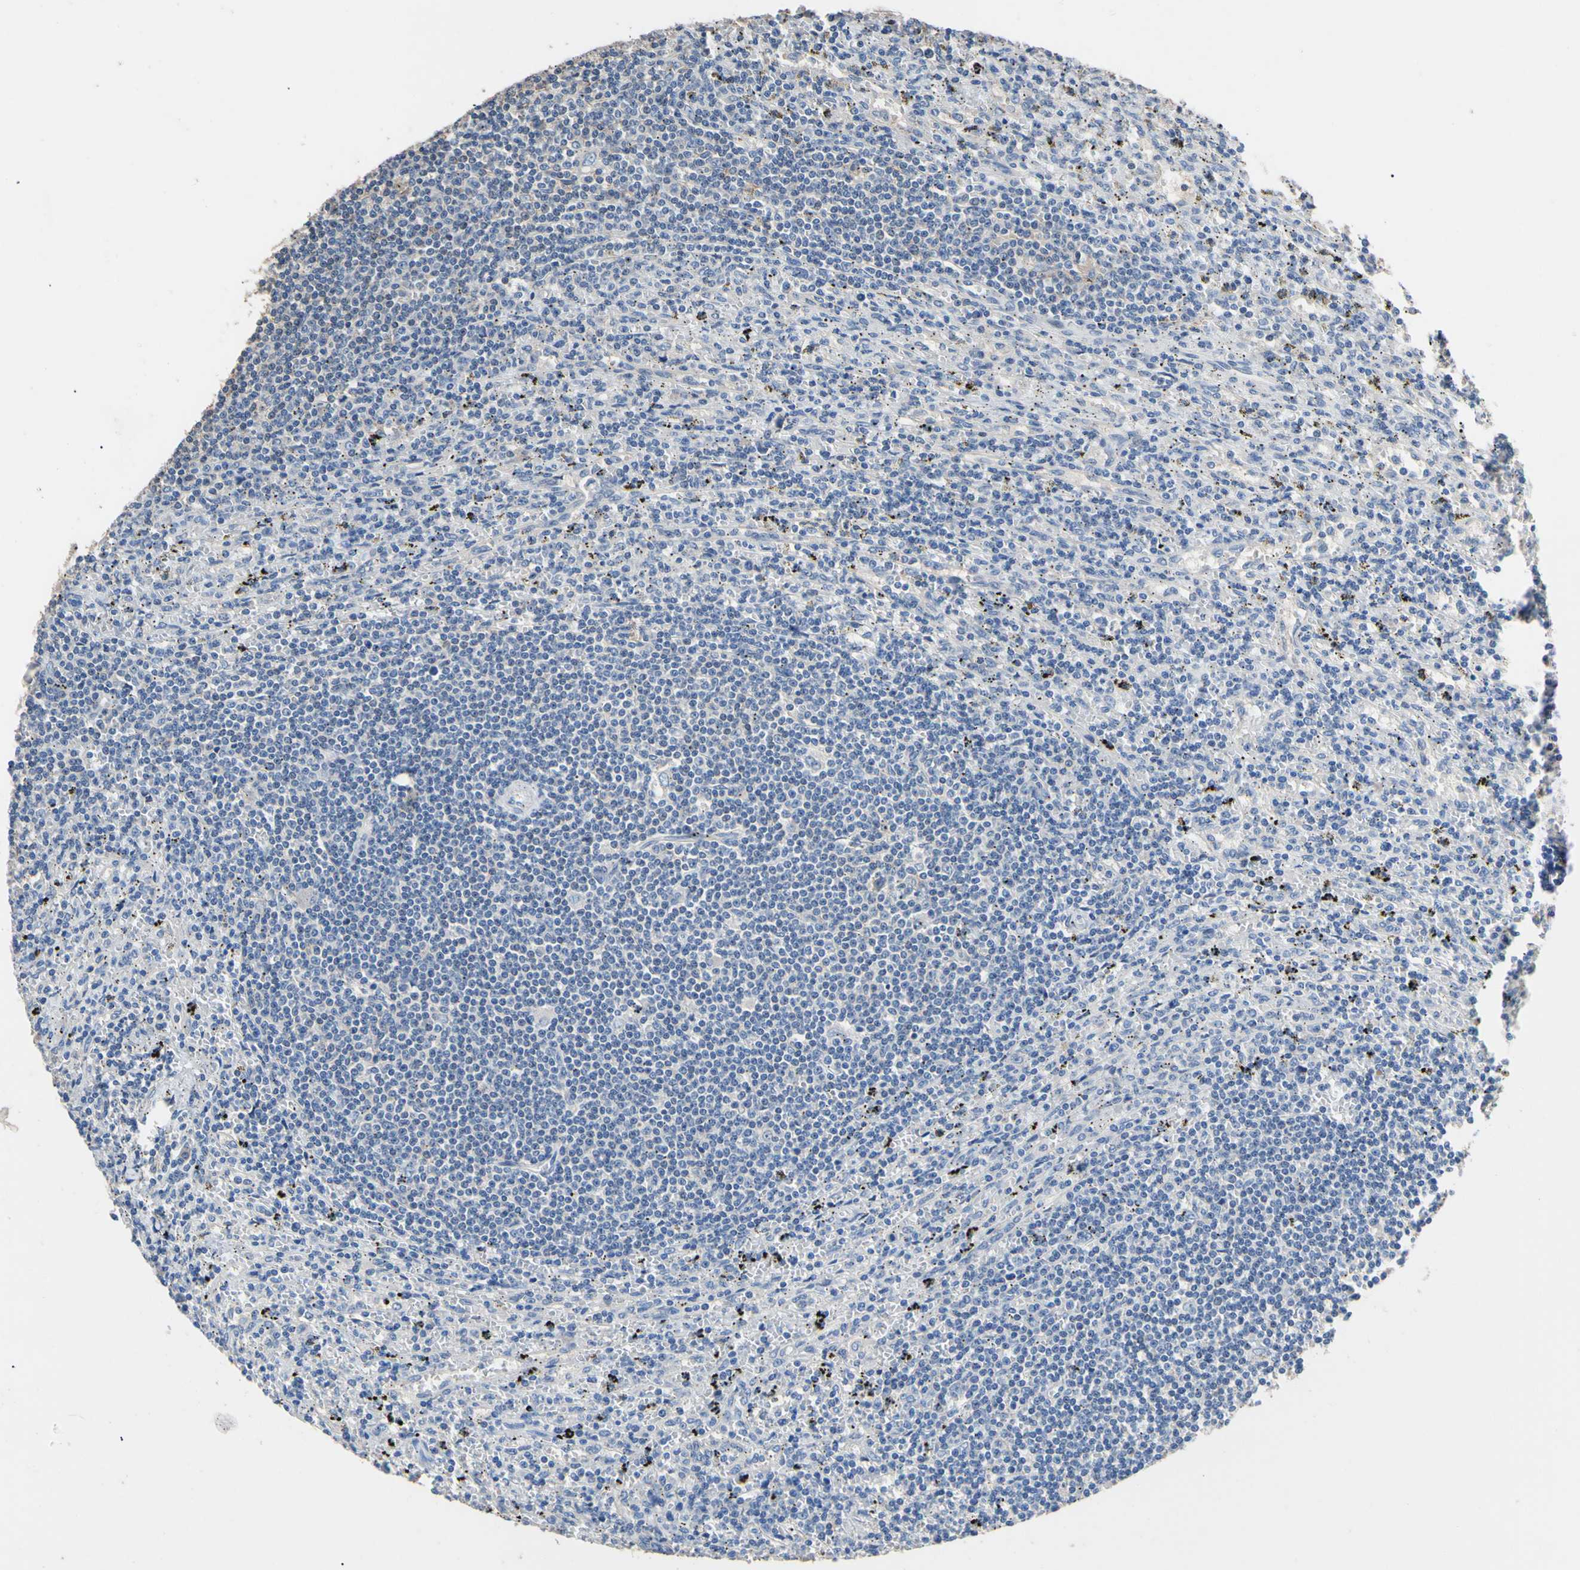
{"staining": {"intensity": "negative", "quantity": "none", "location": "none"}, "tissue": "lymphoma", "cell_type": "Tumor cells", "image_type": "cancer", "snomed": [{"axis": "morphology", "description": "Malignant lymphoma, non-Hodgkin's type, Low grade"}, {"axis": "topography", "description": "Spleen"}], "caption": "High power microscopy photomicrograph of an IHC micrograph of lymphoma, revealing no significant positivity in tumor cells.", "gene": "PNKD", "patient": {"sex": "male", "age": 76}}